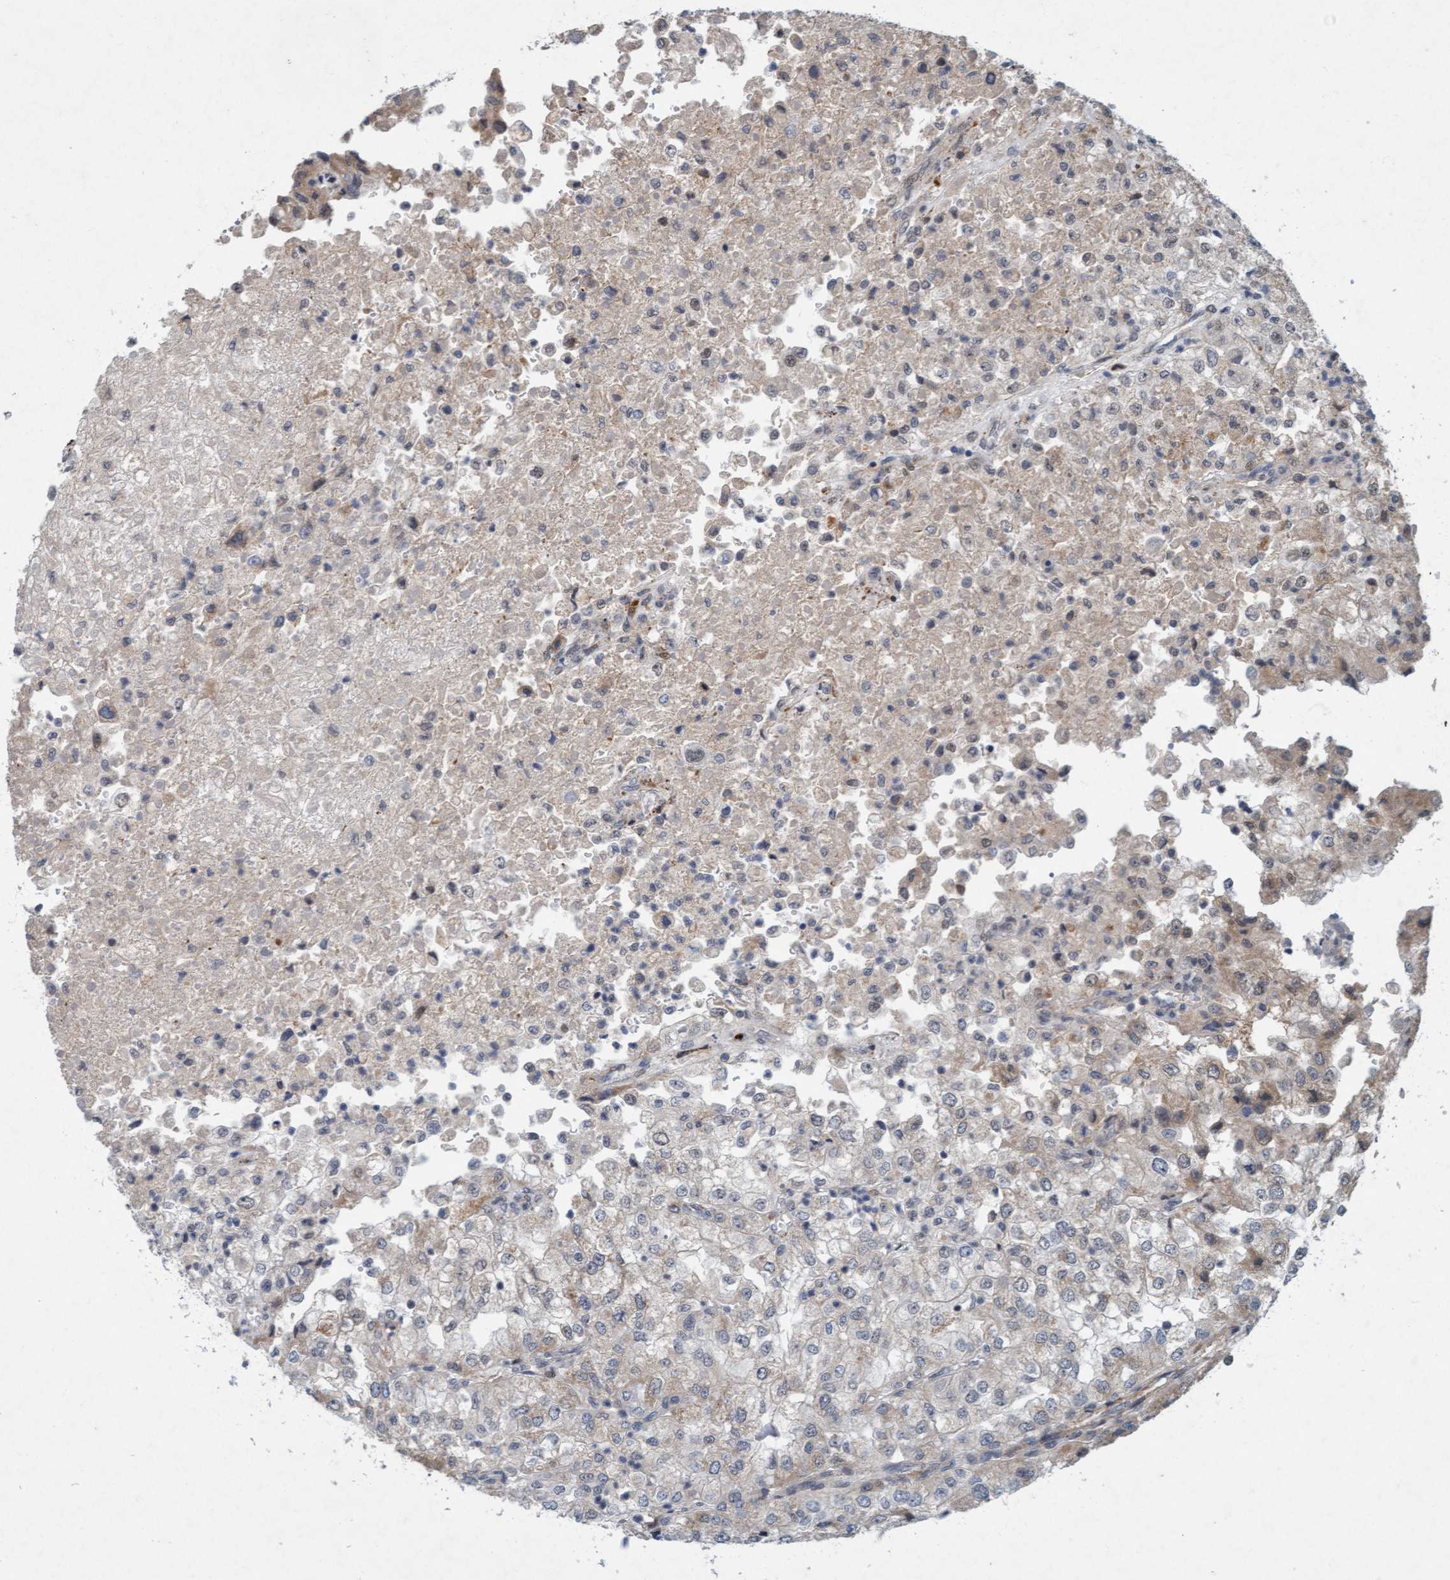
{"staining": {"intensity": "negative", "quantity": "none", "location": "none"}, "tissue": "renal cancer", "cell_type": "Tumor cells", "image_type": "cancer", "snomed": [{"axis": "morphology", "description": "Adenocarcinoma, NOS"}, {"axis": "topography", "description": "Kidney"}], "caption": "High power microscopy photomicrograph of an IHC histopathology image of adenocarcinoma (renal), revealing no significant expression in tumor cells.", "gene": "TMEM70", "patient": {"sex": "female", "age": 54}}